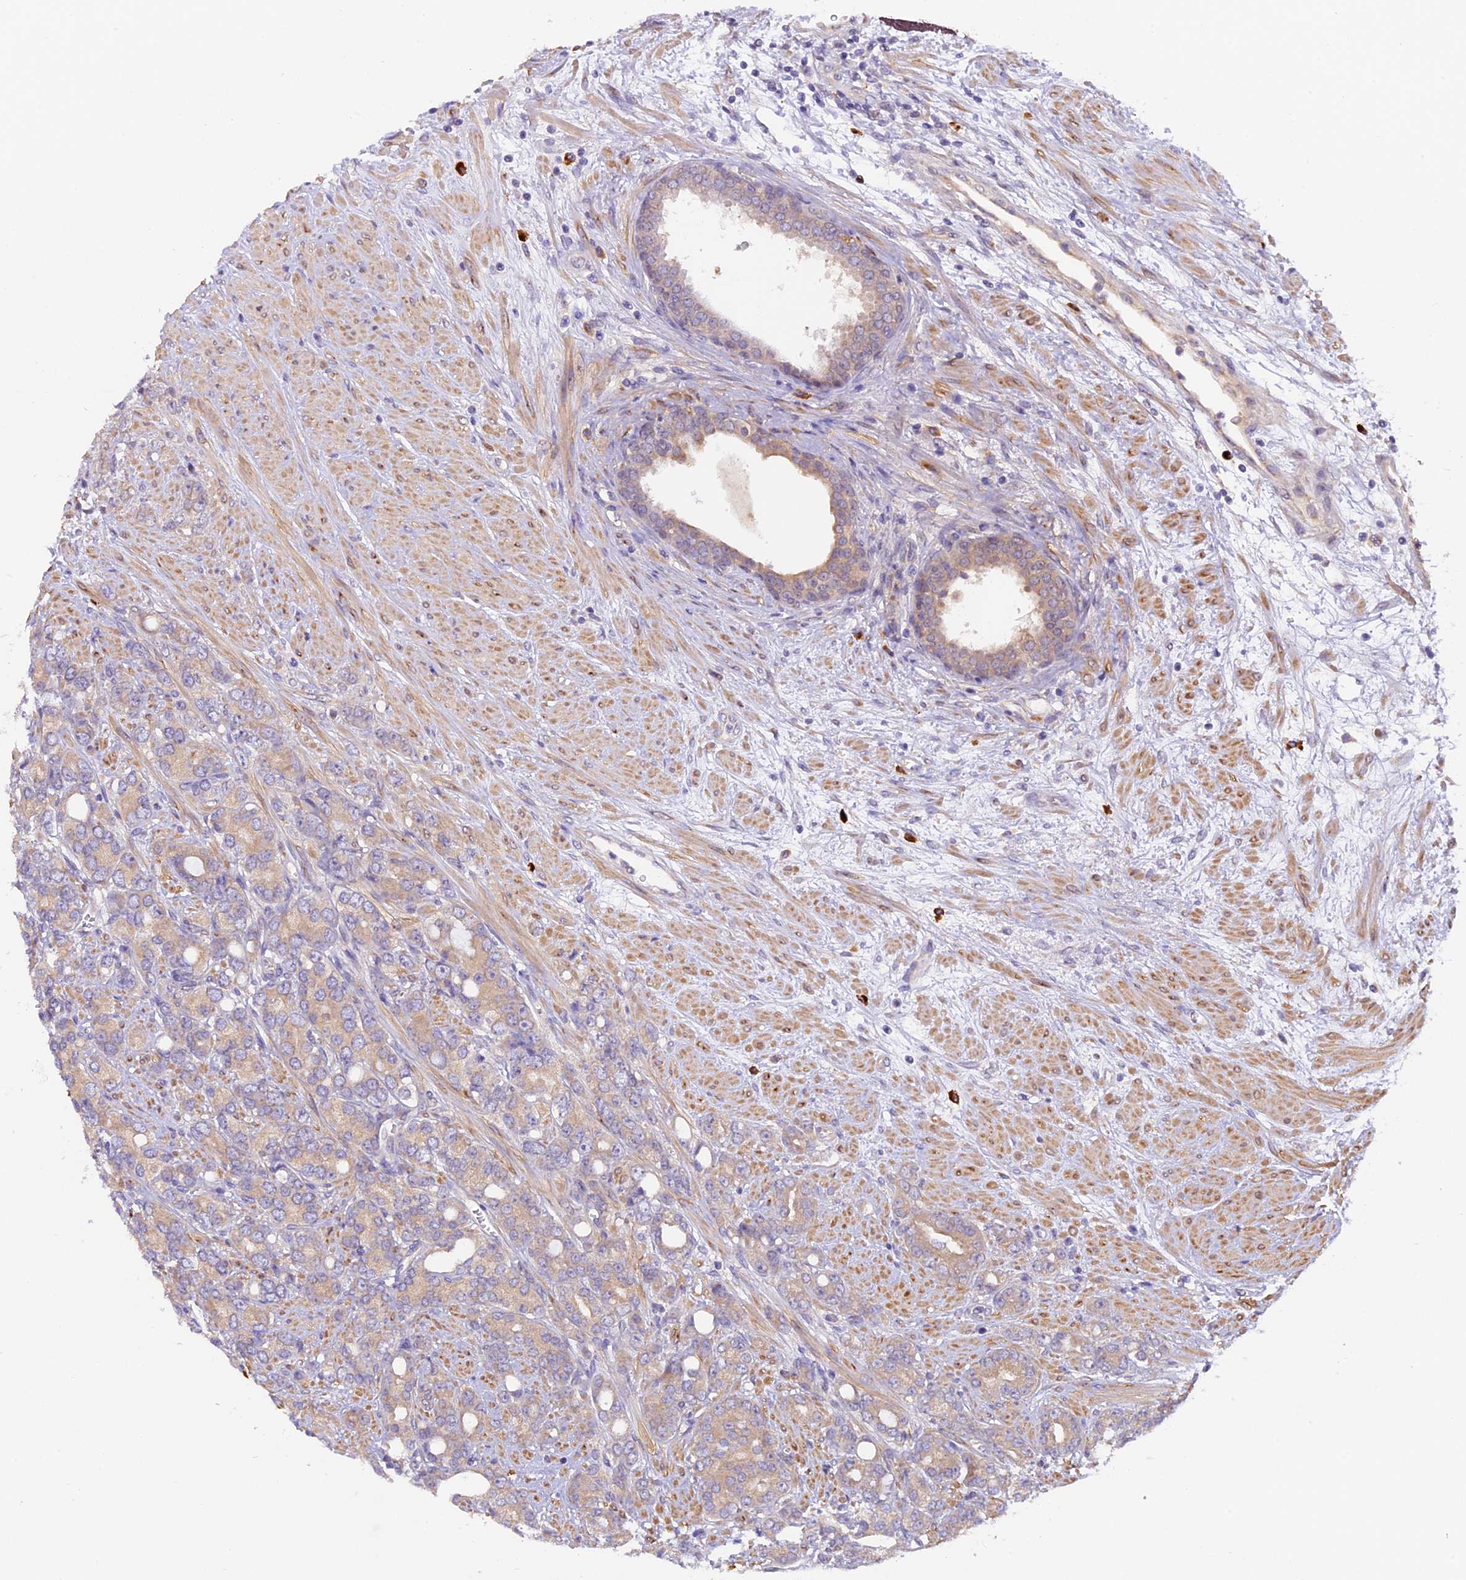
{"staining": {"intensity": "weak", "quantity": "25%-75%", "location": "cytoplasmic/membranous"}, "tissue": "prostate cancer", "cell_type": "Tumor cells", "image_type": "cancer", "snomed": [{"axis": "morphology", "description": "Adenocarcinoma, High grade"}, {"axis": "topography", "description": "Prostate"}], "caption": "Immunohistochemical staining of prostate high-grade adenocarcinoma displays low levels of weak cytoplasmic/membranous expression in approximately 25%-75% of tumor cells. Immunohistochemistry stains the protein of interest in brown and the nuclei are stained blue.", "gene": "CCDC9B", "patient": {"sex": "male", "age": 62}}